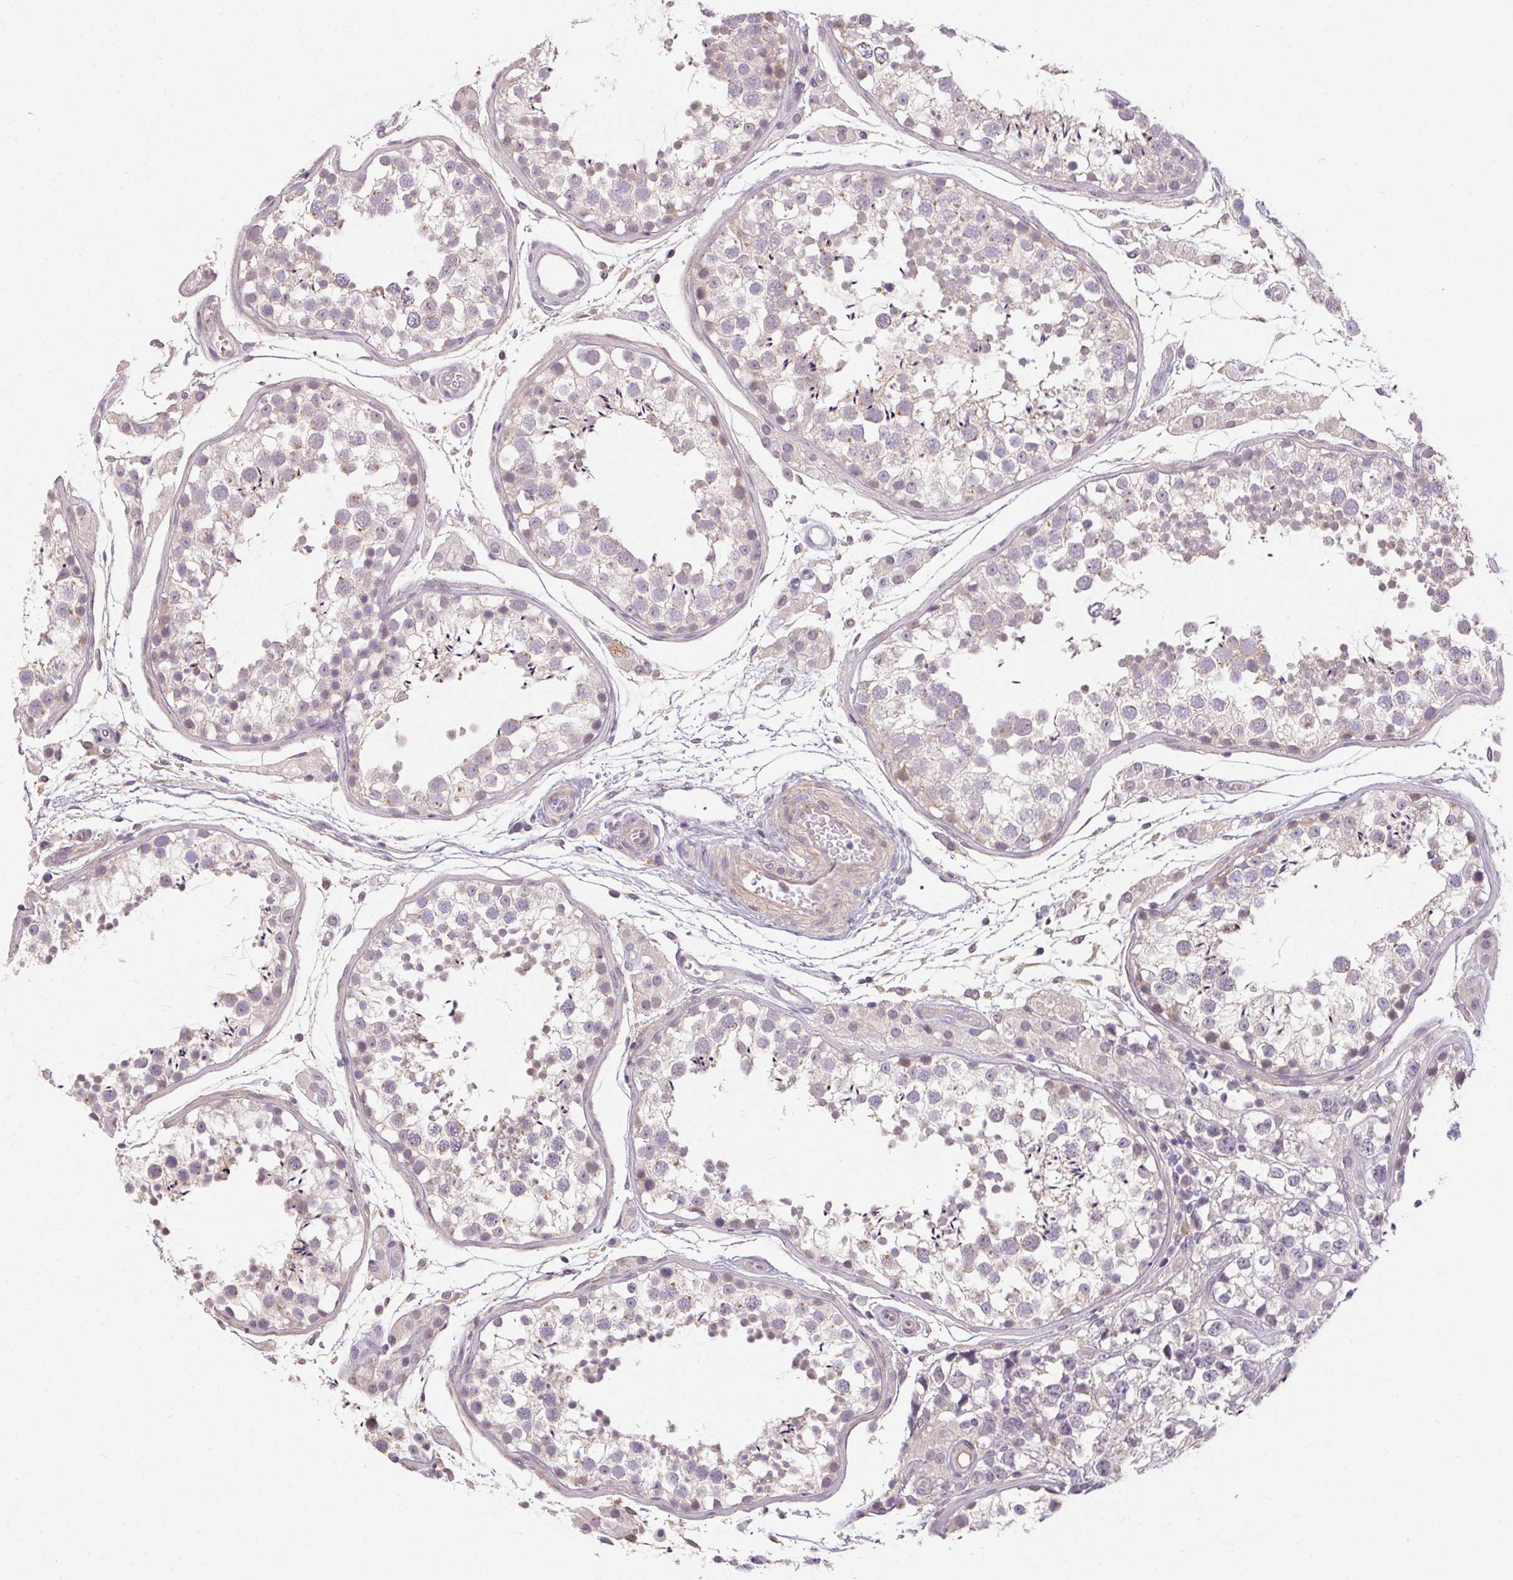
{"staining": {"intensity": "weak", "quantity": "<25%", "location": "cytoplasmic/membranous"}, "tissue": "testis", "cell_type": "Cells in seminiferous ducts", "image_type": "normal", "snomed": [{"axis": "morphology", "description": "Normal tissue, NOS"}, {"axis": "morphology", "description": "Seminoma, NOS"}, {"axis": "topography", "description": "Testis"}], "caption": "The immunohistochemistry (IHC) image has no significant expression in cells in seminiferous ducts of testis.", "gene": "TMEM52B", "patient": {"sex": "male", "age": 29}}